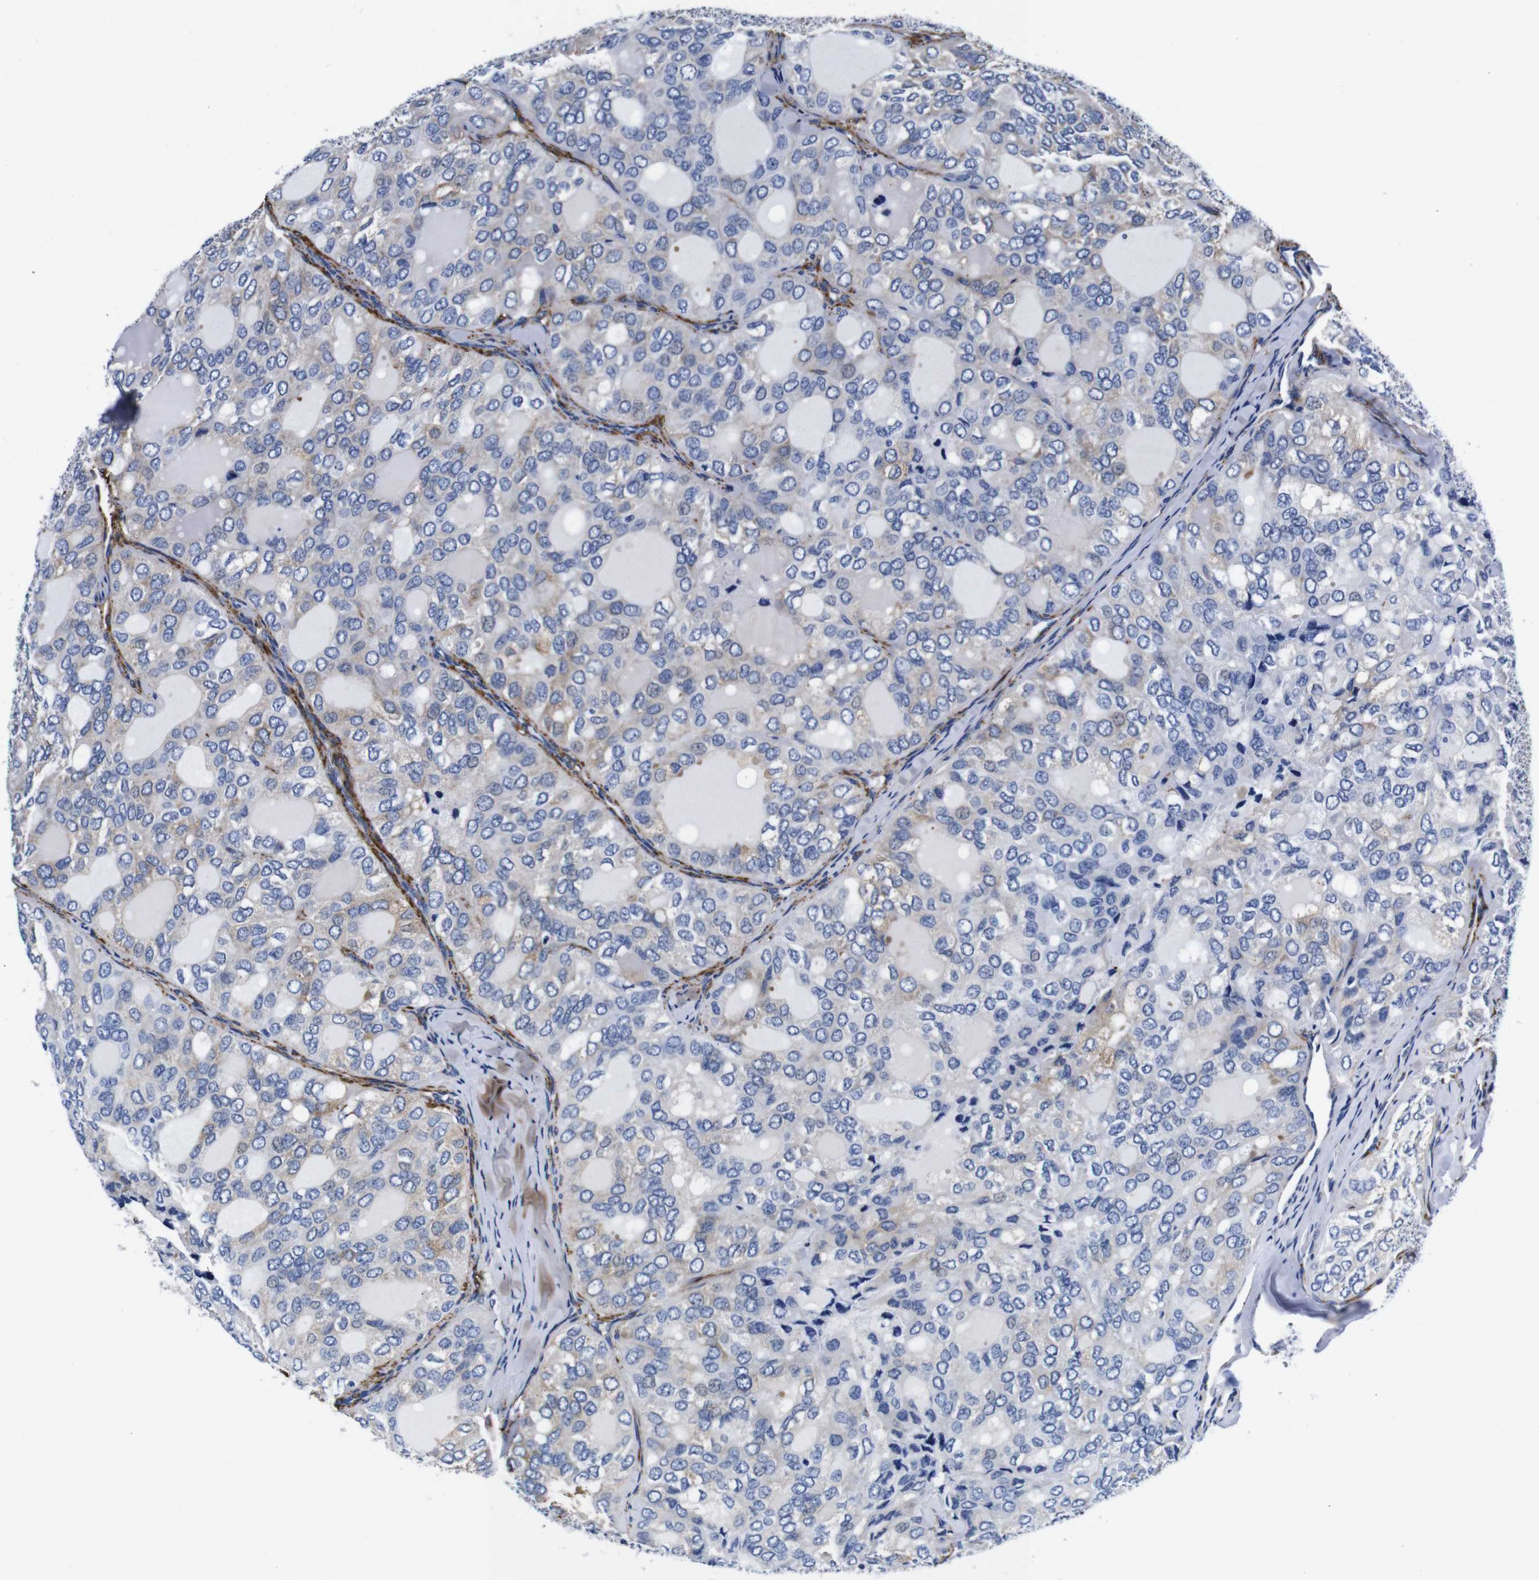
{"staining": {"intensity": "negative", "quantity": "none", "location": "none"}, "tissue": "thyroid cancer", "cell_type": "Tumor cells", "image_type": "cancer", "snomed": [{"axis": "morphology", "description": "Follicular adenoma carcinoma, NOS"}, {"axis": "topography", "description": "Thyroid gland"}], "caption": "Tumor cells show no significant staining in thyroid cancer. Nuclei are stained in blue.", "gene": "LRIG1", "patient": {"sex": "male", "age": 75}}